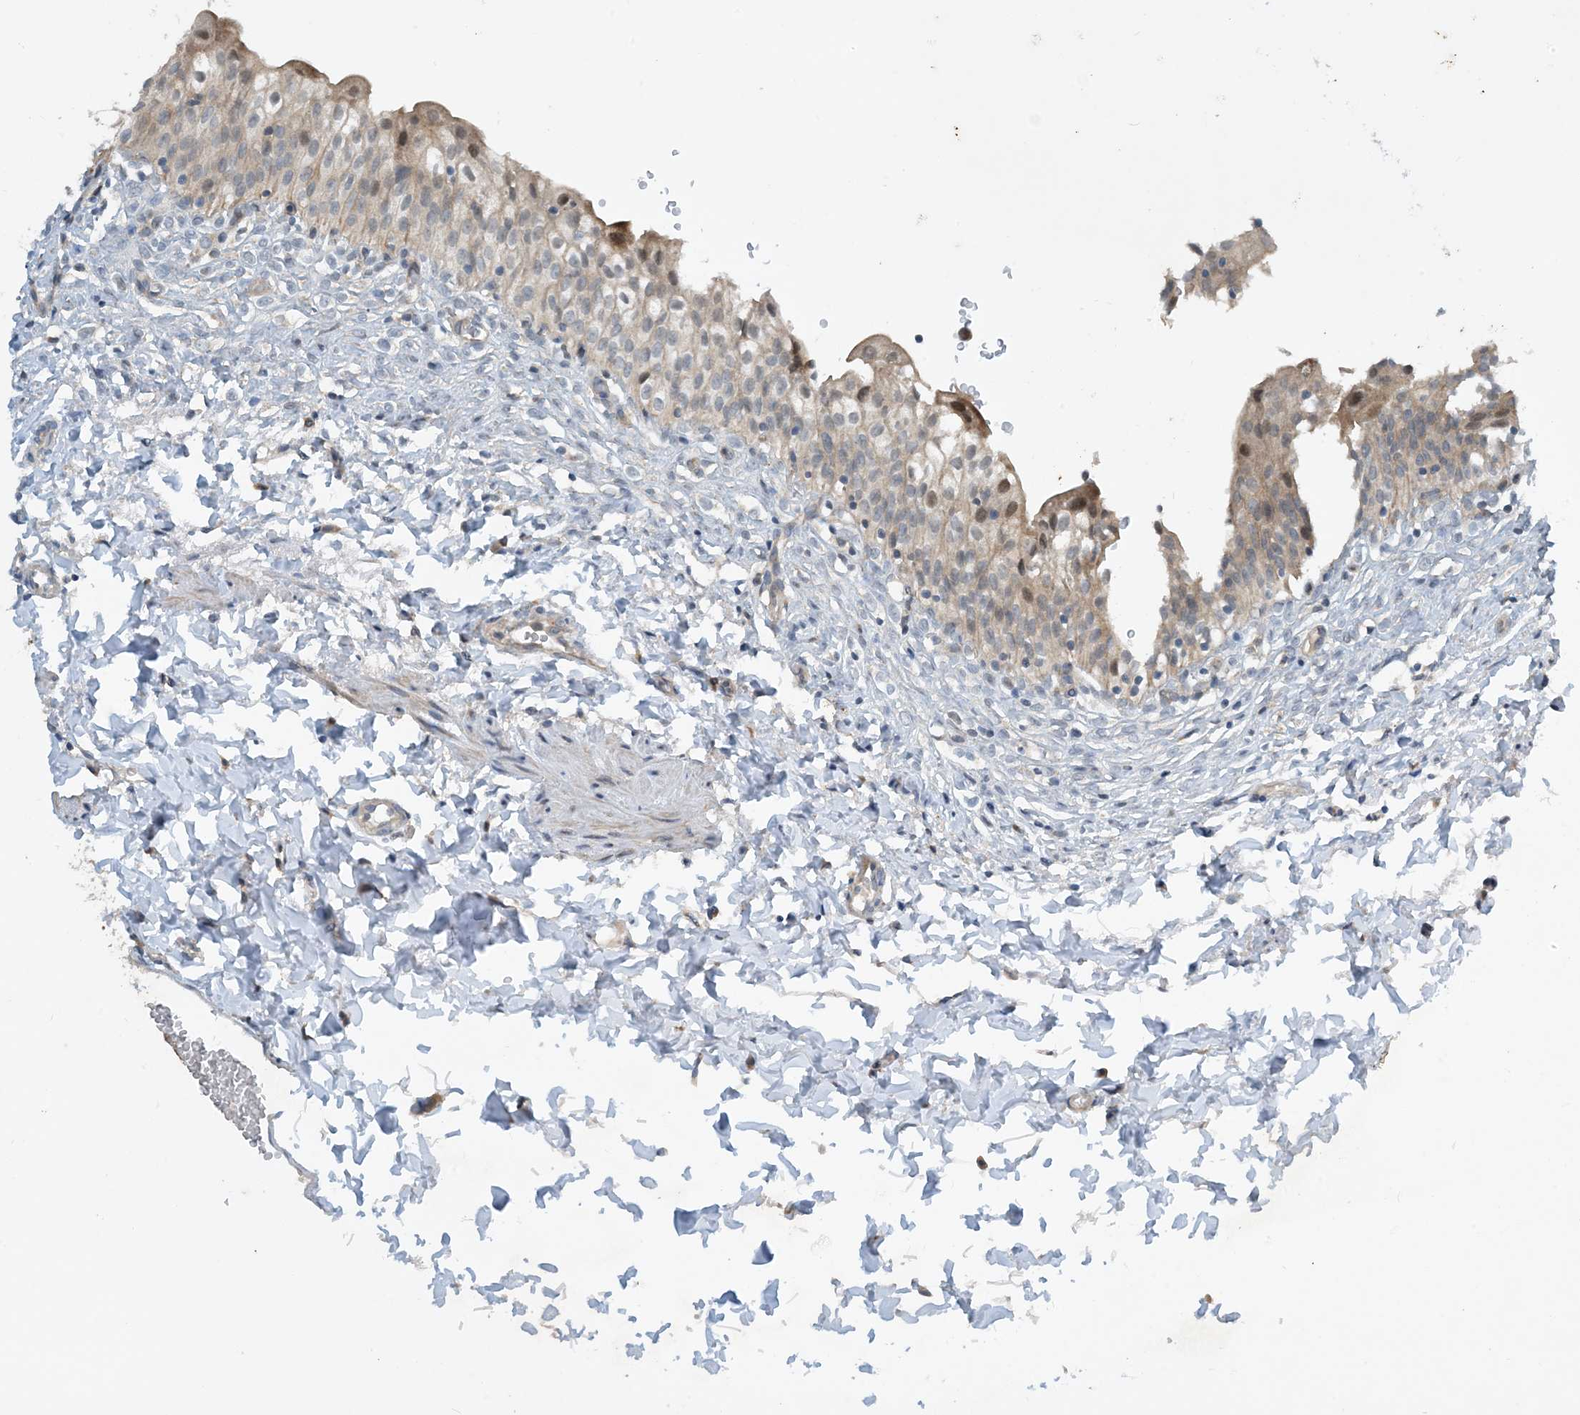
{"staining": {"intensity": "moderate", "quantity": "25%-75%", "location": "cytoplasmic/membranous,nuclear"}, "tissue": "urinary bladder", "cell_type": "Urothelial cells", "image_type": "normal", "snomed": [{"axis": "morphology", "description": "Normal tissue, NOS"}, {"axis": "topography", "description": "Urinary bladder"}], "caption": "The histopathology image shows staining of benign urinary bladder, revealing moderate cytoplasmic/membranous,nuclear protein positivity (brown color) within urothelial cells. The staining was performed using DAB, with brown indicating positive protein expression. Nuclei are stained blue with hematoxylin.", "gene": "PHOSPHO2", "patient": {"sex": "male", "age": 55}}